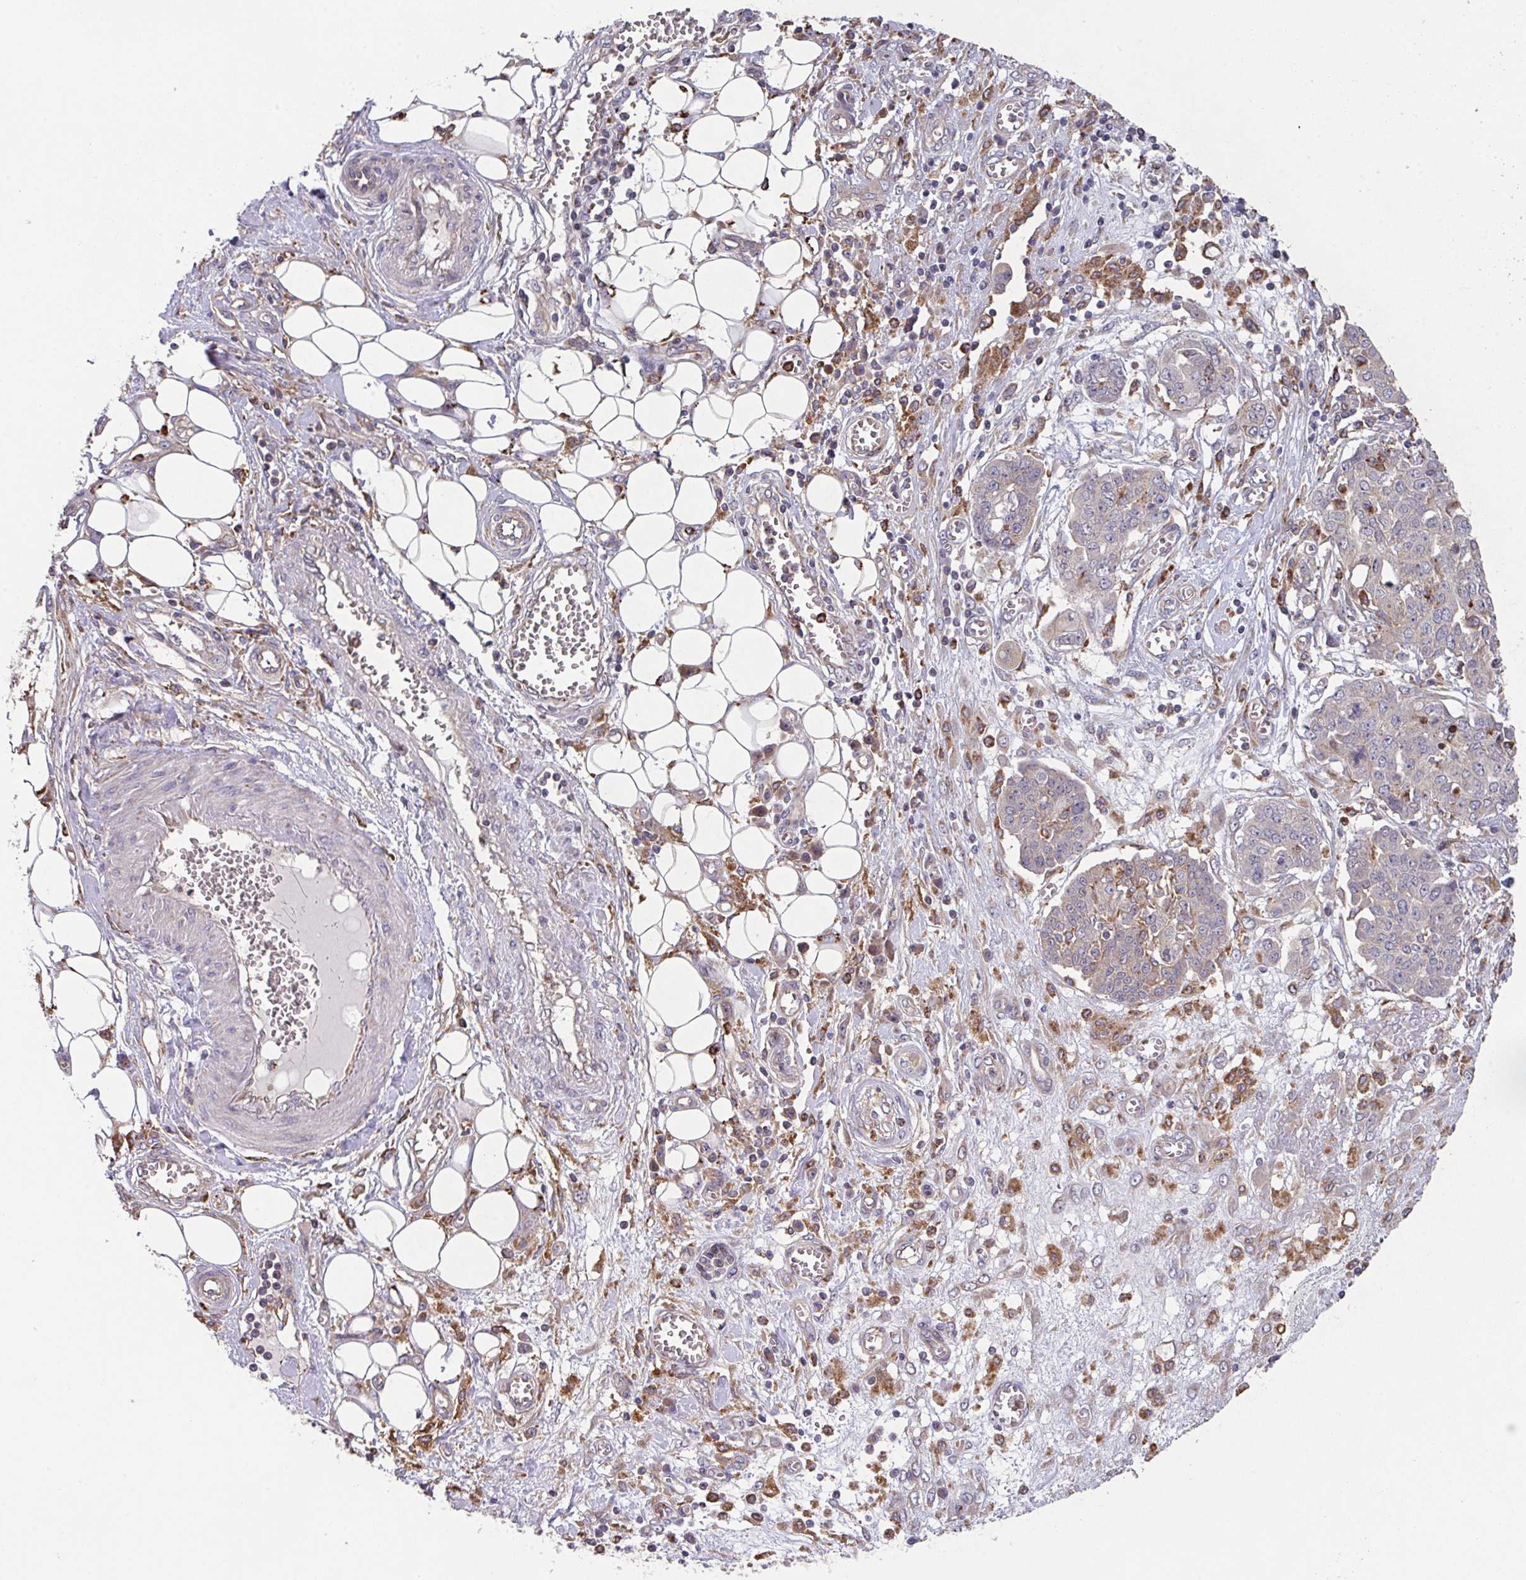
{"staining": {"intensity": "weak", "quantity": "<25%", "location": "cytoplasmic/membranous"}, "tissue": "ovarian cancer", "cell_type": "Tumor cells", "image_type": "cancer", "snomed": [{"axis": "morphology", "description": "Cystadenocarcinoma, serous, NOS"}, {"axis": "topography", "description": "Soft tissue"}, {"axis": "topography", "description": "Ovary"}], "caption": "The histopathology image displays no staining of tumor cells in serous cystadenocarcinoma (ovarian).", "gene": "TRIM14", "patient": {"sex": "female", "age": 57}}